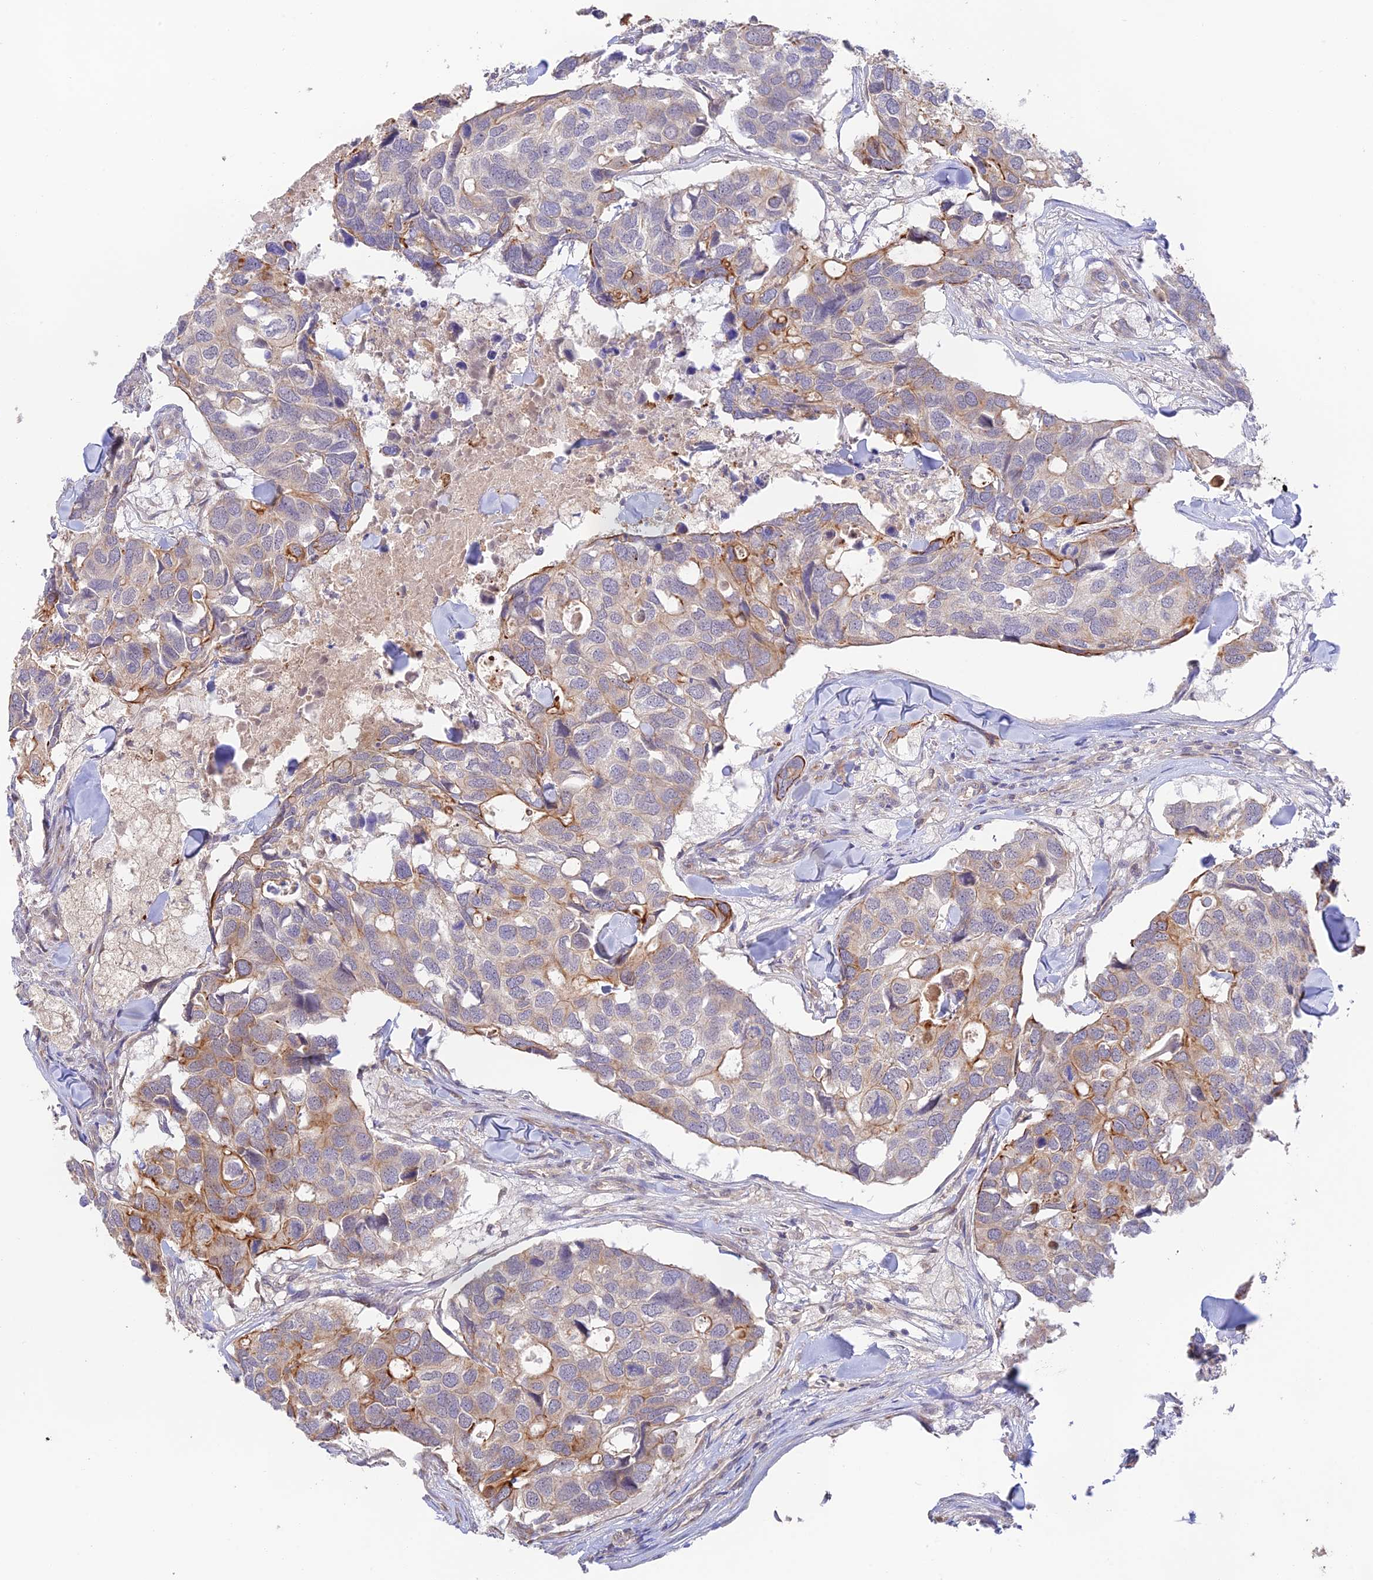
{"staining": {"intensity": "moderate", "quantity": "<25%", "location": "cytoplasmic/membranous"}, "tissue": "breast cancer", "cell_type": "Tumor cells", "image_type": "cancer", "snomed": [{"axis": "morphology", "description": "Duct carcinoma"}, {"axis": "topography", "description": "Breast"}], "caption": "Protein staining of breast invasive ductal carcinoma tissue demonstrates moderate cytoplasmic/membranous staining in about <25% of tumor cells.", "gene": "CAMSAP3", "patient": {"sex": "female", "age": 83}}